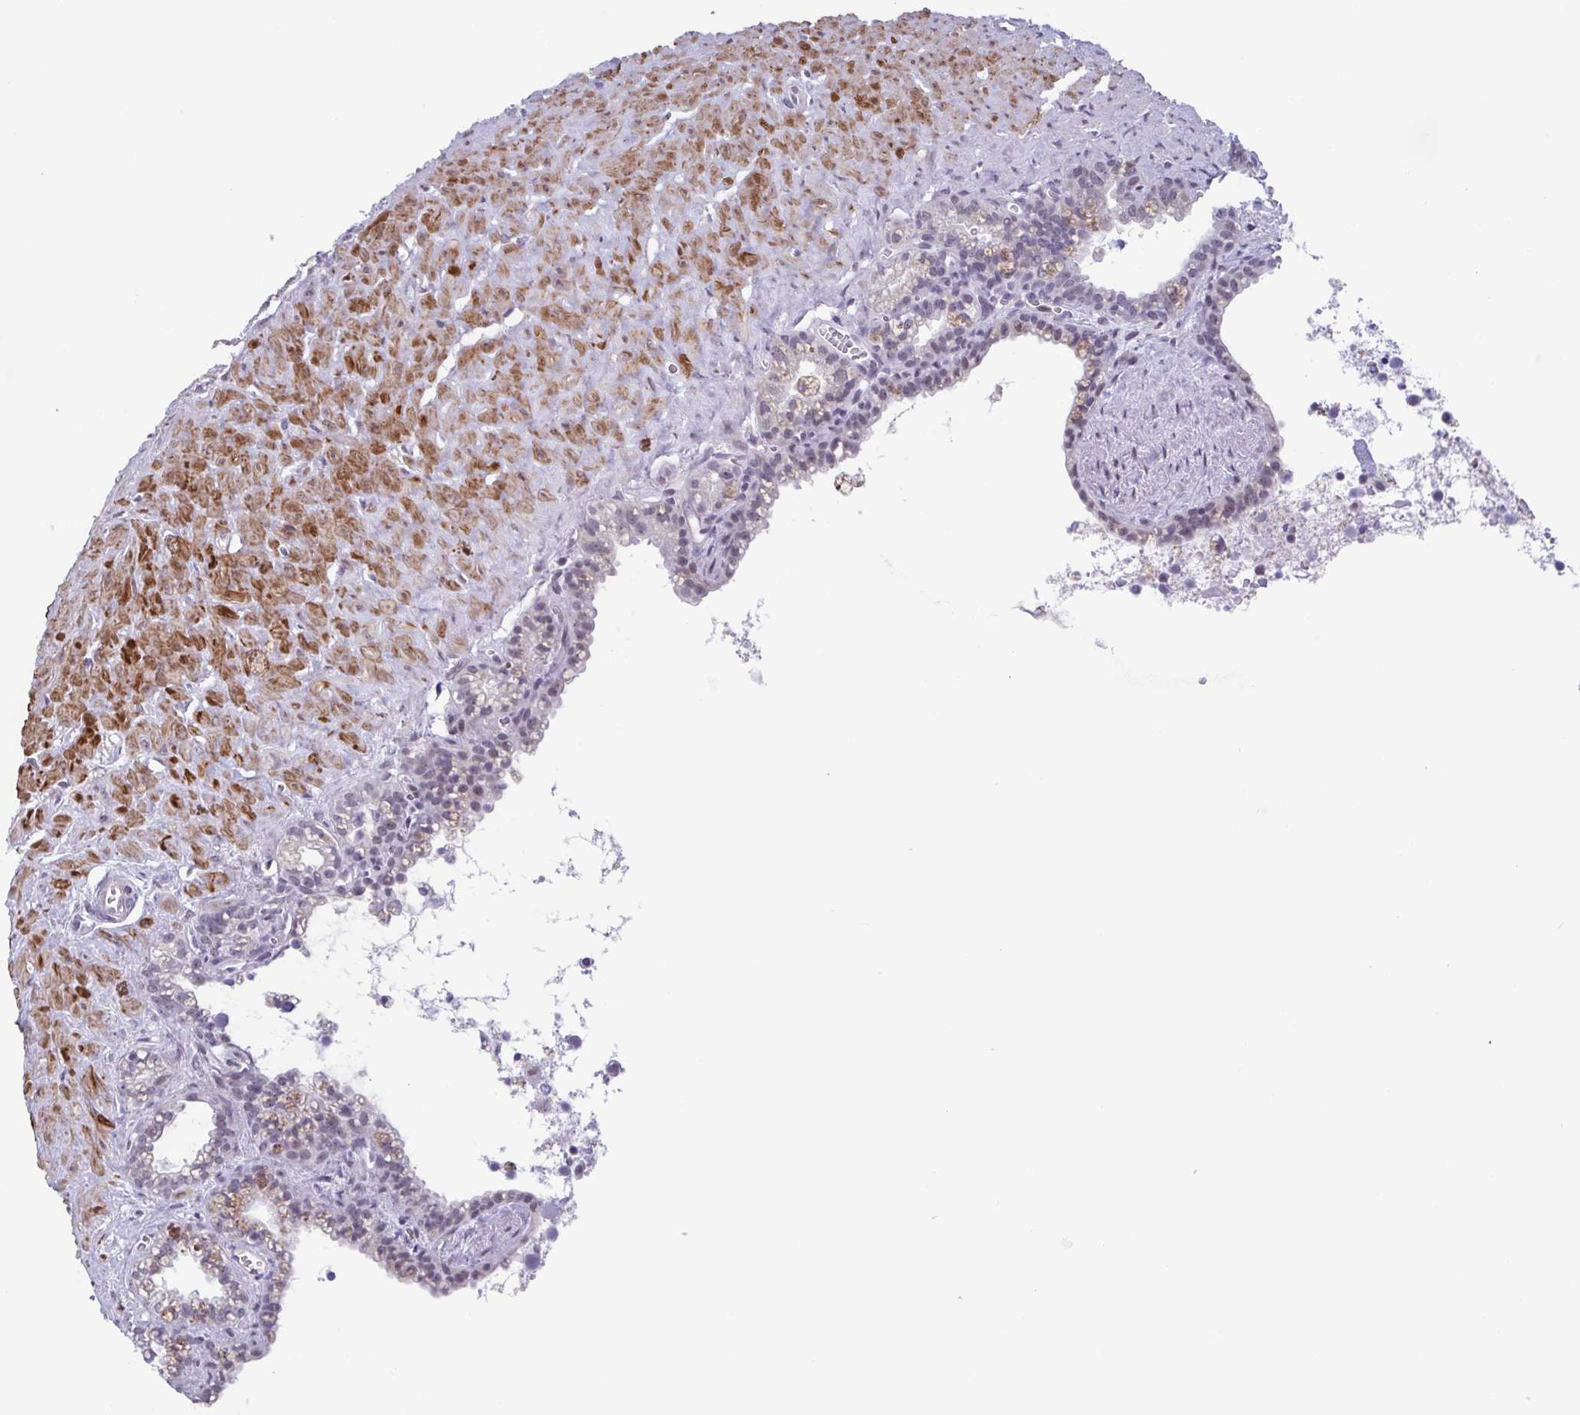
{"staining": {"intensity": "negative", "quantity": "none", "location": "none"}, "tissue": "seminal vesicle", "cell_type": "Glandular cells", "image_type": "normal", "snomed": [{"axis": "morphology", "description": "Normal tissue, NOS"}, {"axis": "topography", "description": "Seminal veicle"}], "caption": "High magnification brightfield microscopy of unremarkable seminal vesicle stained with DAB (3,3'-diaminobenzidine) (brown) and counterstained with hematoxylin (blue): glandular cells show no significant expression.", "gene": "TMEM92", "patient": {"sex": "male", "age": 76}}